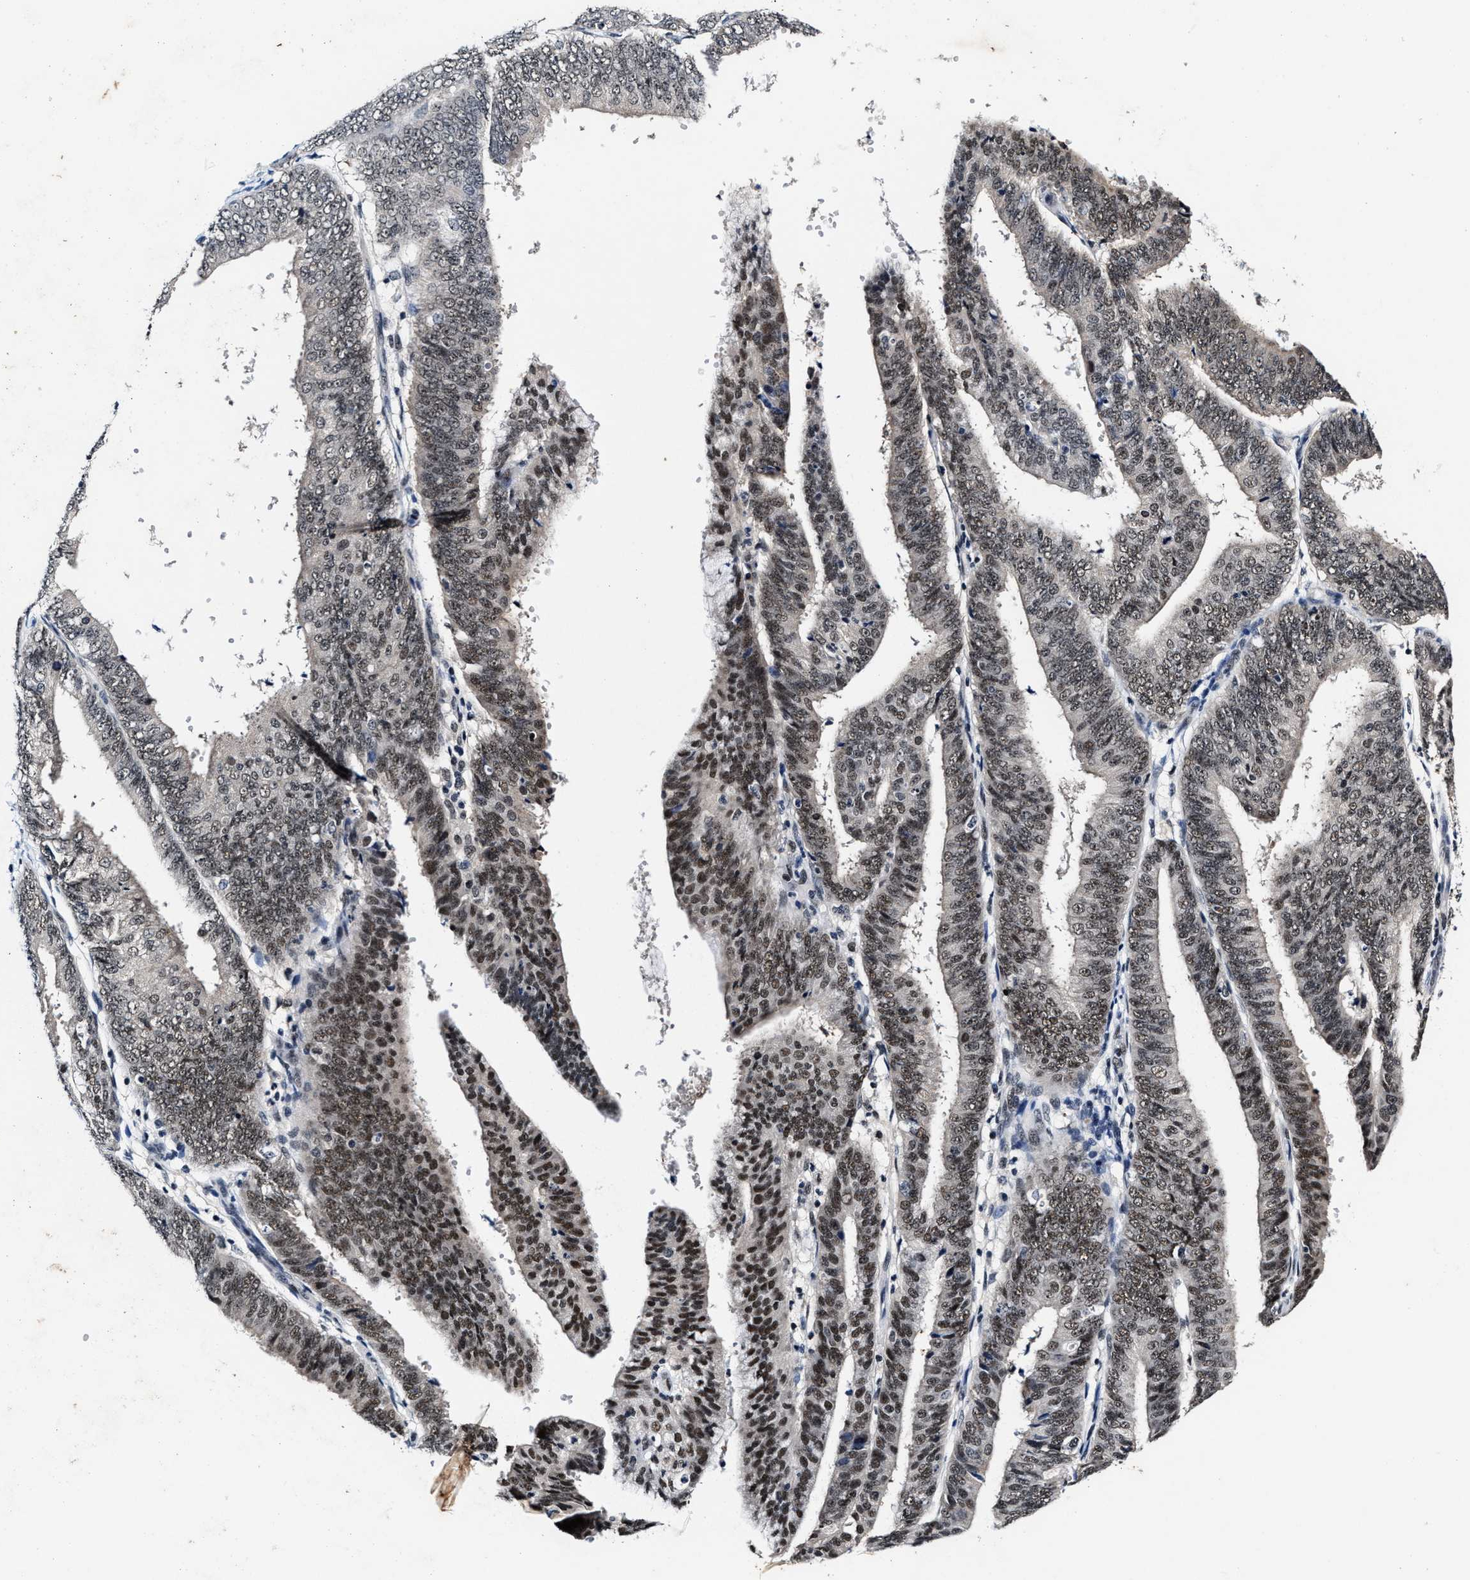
{"staining": {"intensity": "moderate", "quantity": ">75%", "location": "nuclear"}, "tissue": "endometrial cancer", "cell_type": "Tumor cells", "image_type": "cancer", "snomed": [{"axis": "morphology", "description": "Adenocarcinoma, NOS"}, {"axis": "topography", "description": "Endometrium"}], "caption": "Endometrial cancer (adenocarcinoma) stained for a protein (brown) shows moderate nuclear positive positivity in about >75% of tumor cells.", "gene": "INIP", "patient": {"sex": "female", "age": 63}}